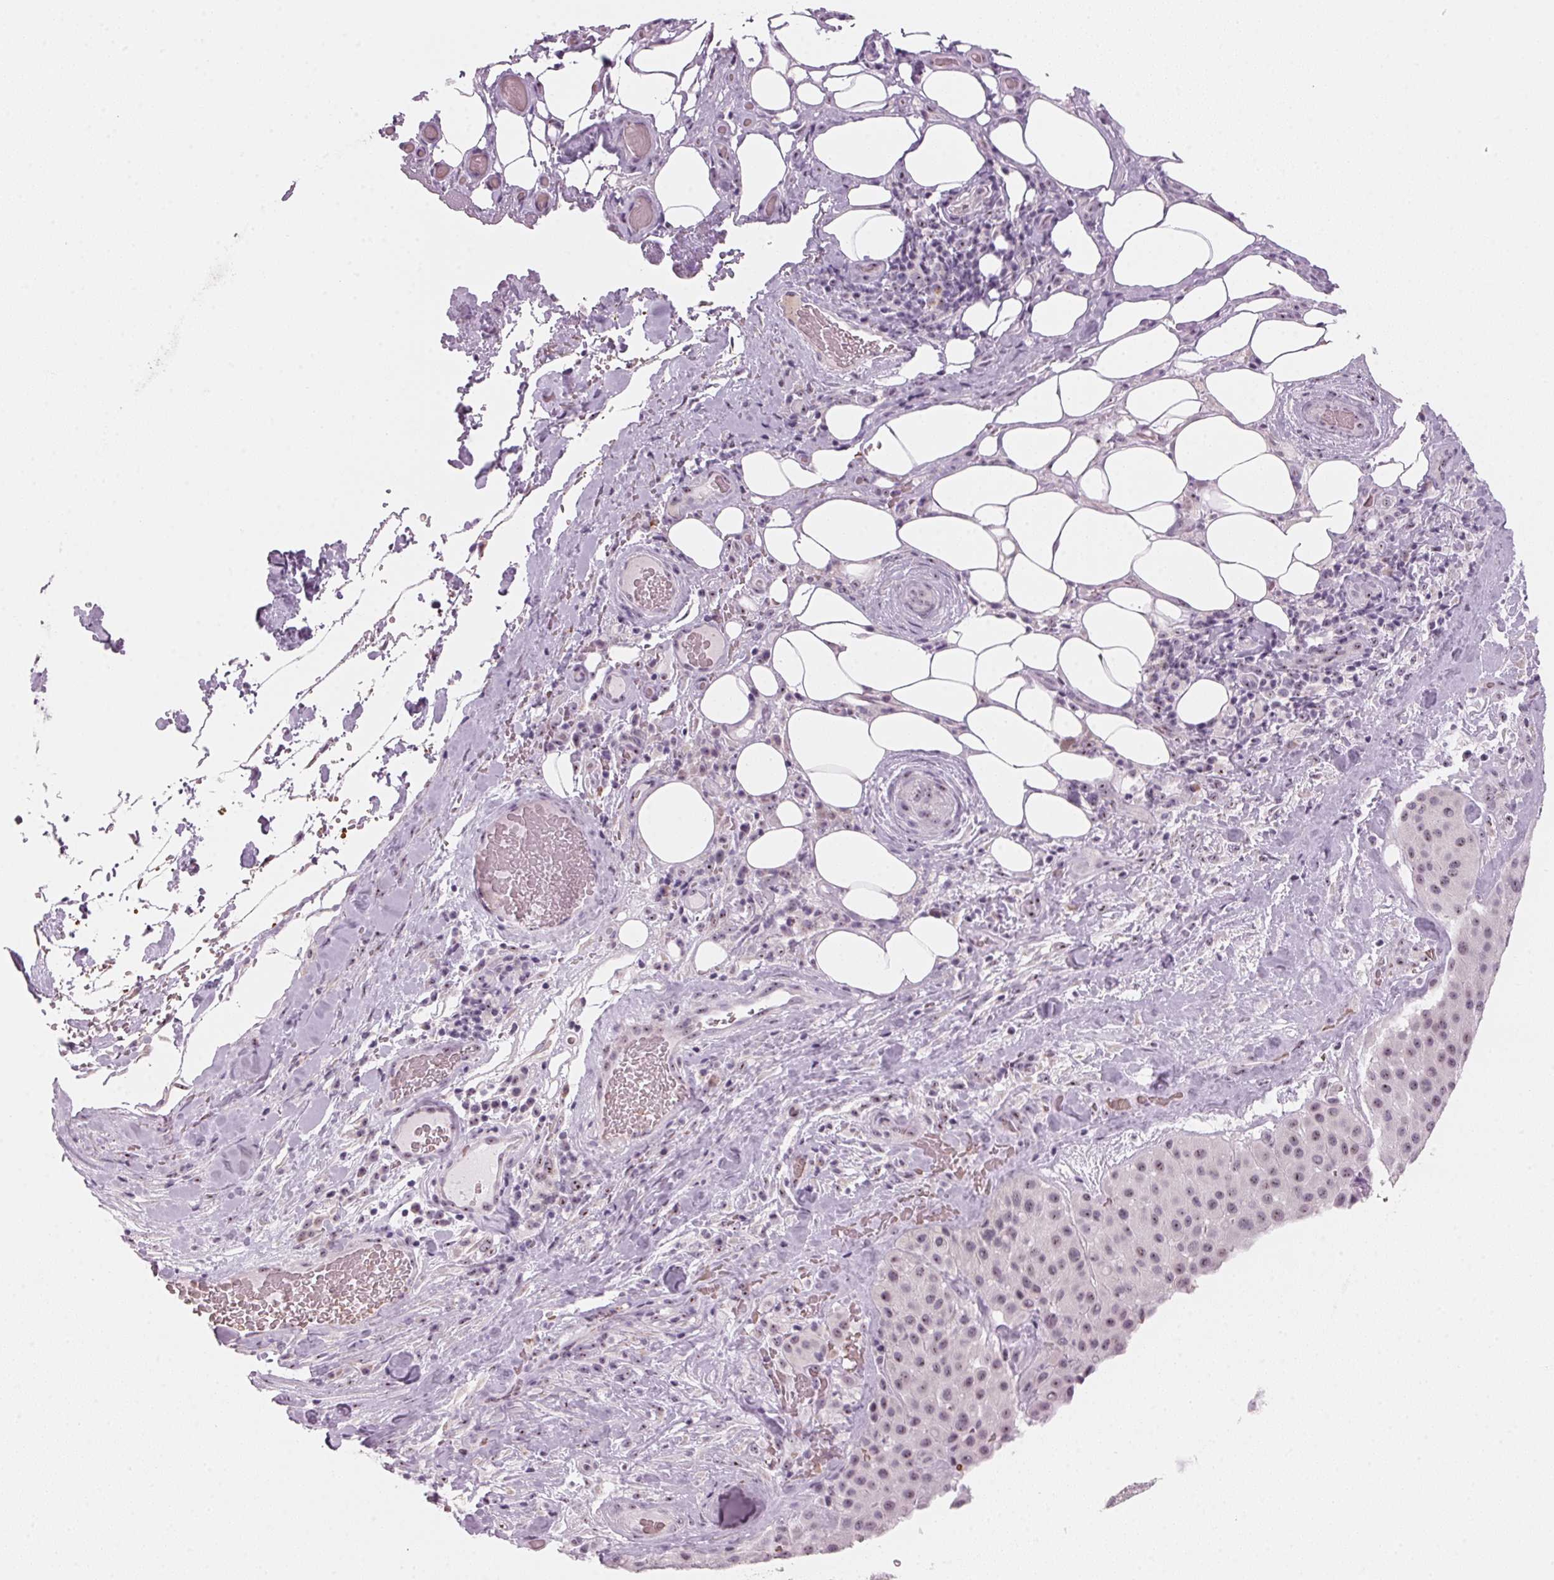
{"staining": {"intensity": "weak", "quantity": "<25%", "location": "nuclear"}, "tissue": "melanoma", "cell_type": "Tumor cells", "image_type": "cancer", "snomed": [{"axis": "morphology", "description": "Malignant melanoma, Metastatic site"}, {"axis": "topography", "description": "Smooth muscle"}], "caption": "DAB immunohistochemical staining of malignant melanoma (metastatic site) exhibits no significant positivity in tumor cells.", "gene": "DNTTIP2", "patient": {"sex": "male", "age": 41}}